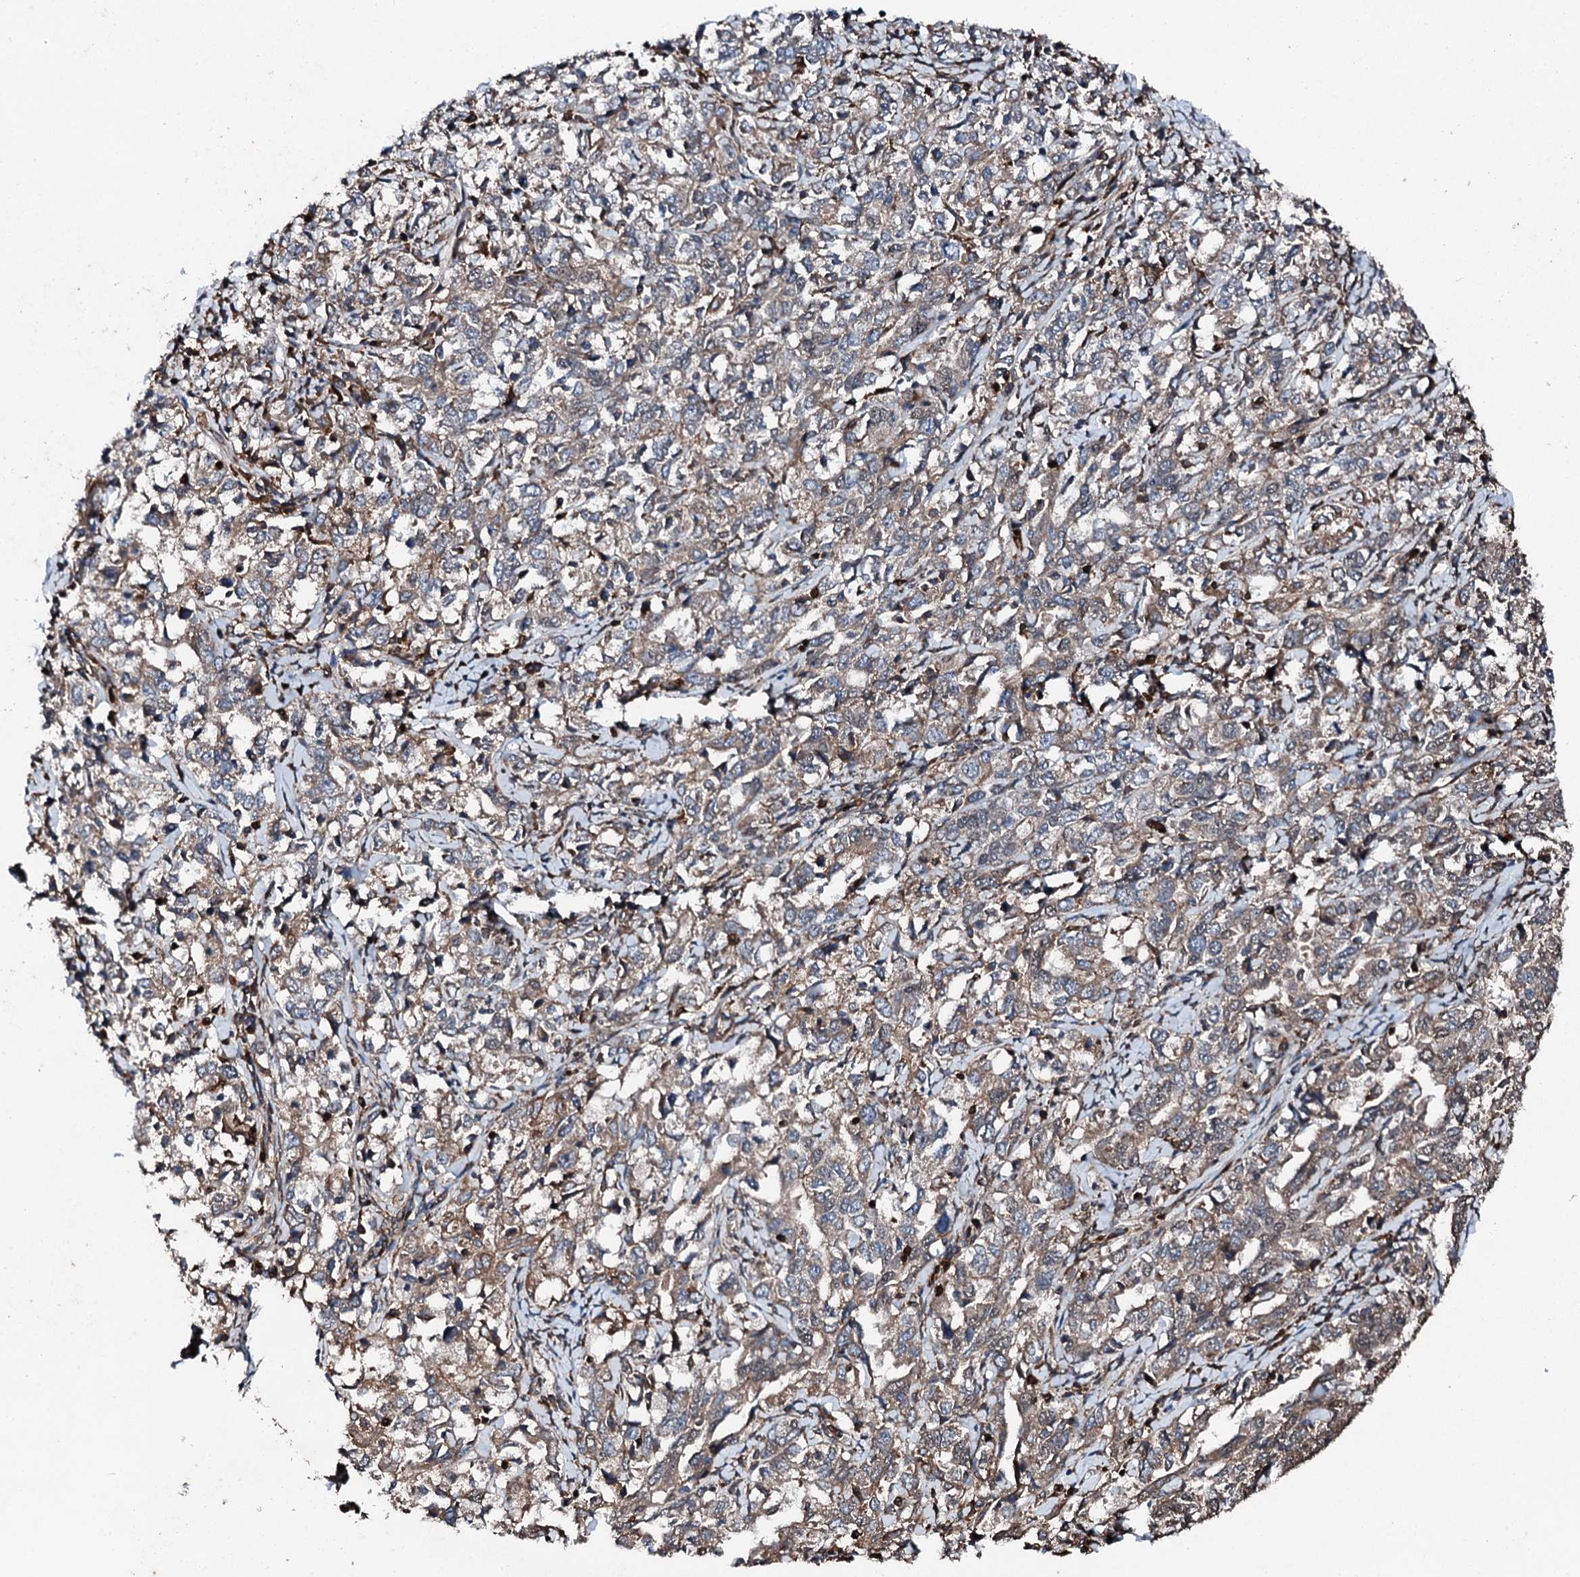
{"staining": {"intensity": "weak", "quantity": "<25%", "location": "cytoplasmic/membranous"}, "tissue": "ovarian cancer", "cell_type": "Tumor cells", "image_type": "cancer", "snomed": [{"axis": "morphology", "description": "Carcinoma, endometroid"}, {"axis": "topography", "description": "Ovary"}], "caption": "Immunohistochemistry micrograph of ovarian endometroid carcinoma stained for a protein (brown), which shows no expression in tumor cells.", "gene": "EDC4", "patient": {"sex": "female", "age": 62}}